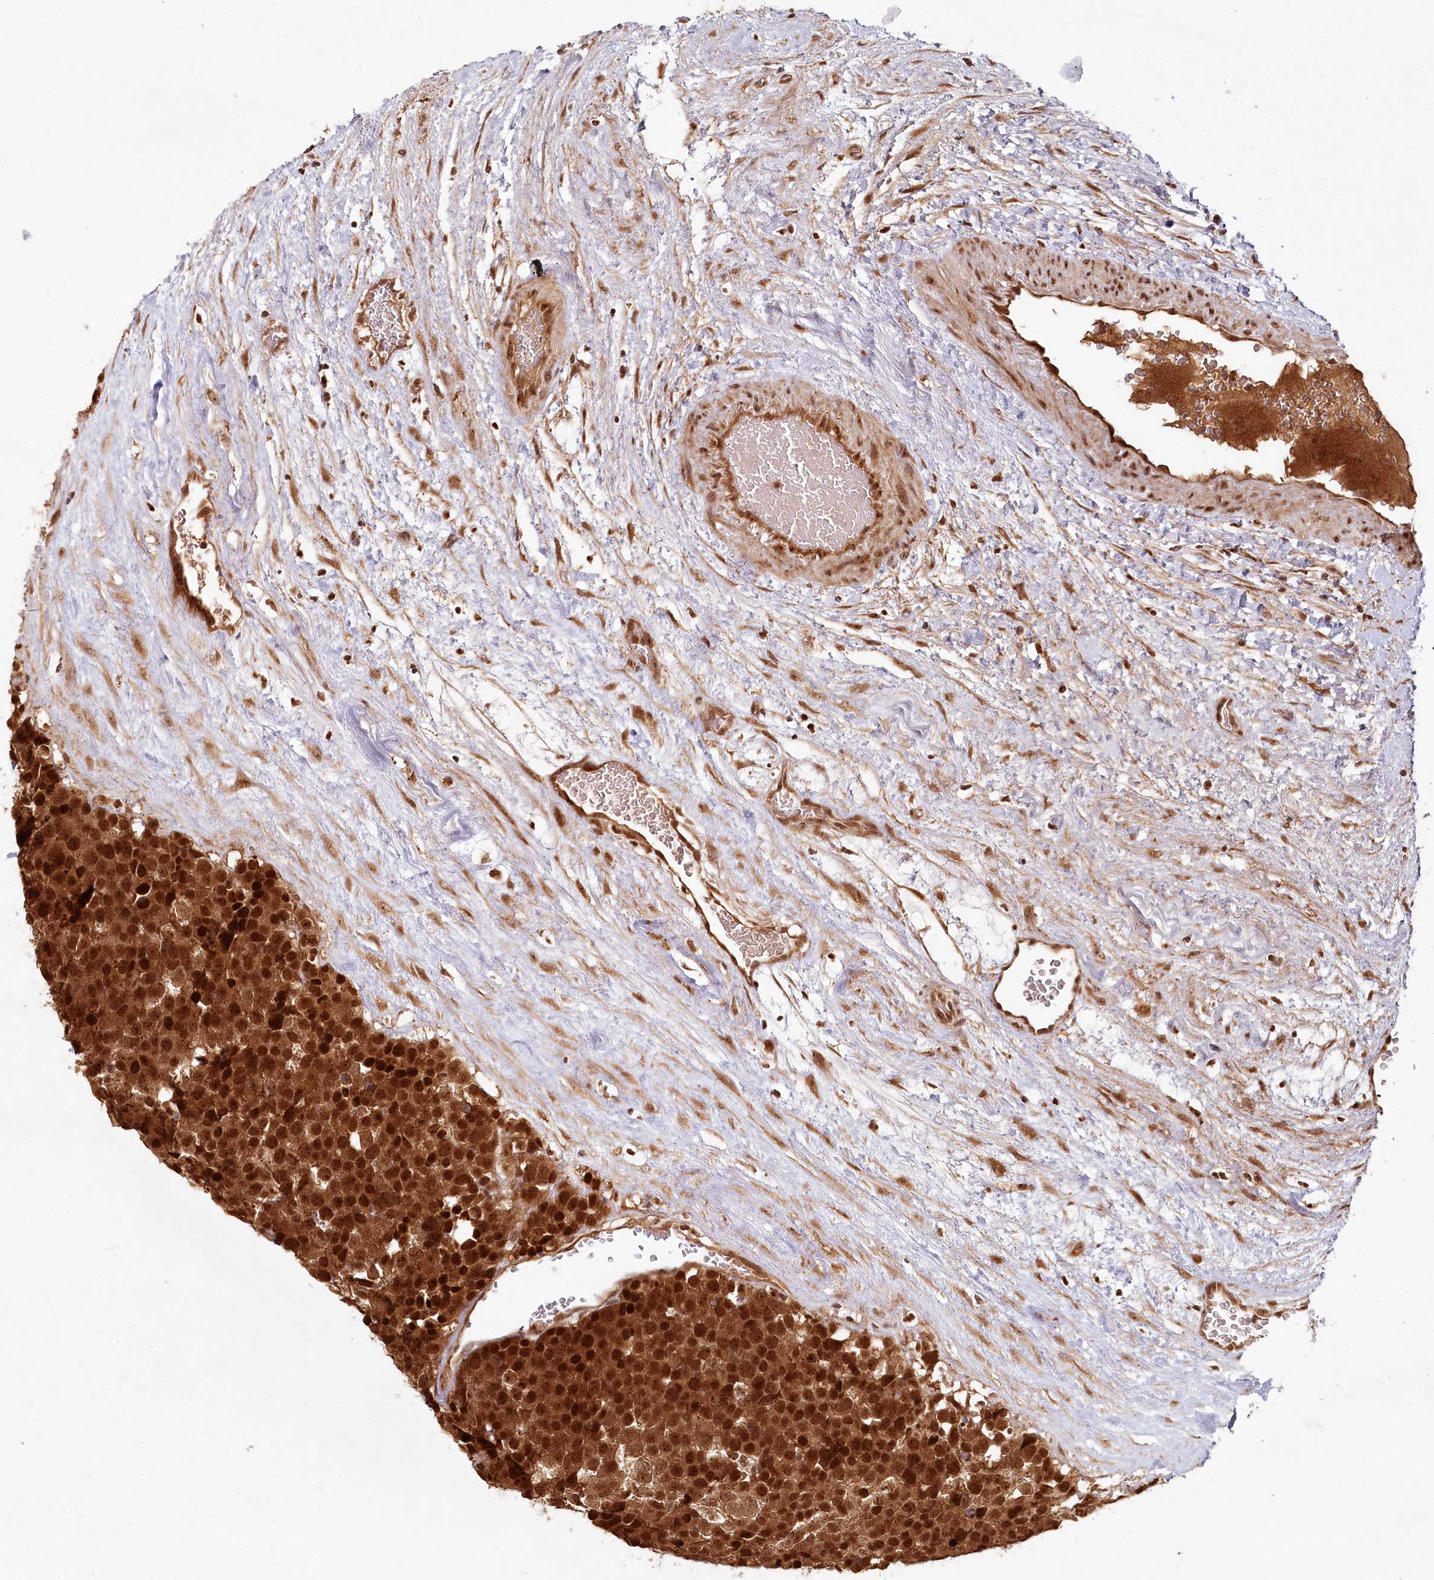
{"staining": {"intensity": "strong", "quantity": ">75%", "location": "cytoplasmic/membranous,nuclear"}, "tissue": "testis cancer", "cell_type": "Tumor cells", "image_type": "cancer", "snomed": [{"axis": "morphology", "description": "Seminoma, NOS"}, {"axis": "topography", "description": "Testis"}], "caption": "Immunohistochemistry of human seminoma (testis) displays high levels of strong cytoplasmic/membranous and nuclear staining in about >75% of tumor cells. The staining was performed using DAB to visualize the protein expression in brown, while the nuclei were stained in blue with hematoxylin (Magnification: 20x).", "gene": "WAPL", "patient": {"sex": "male", "age": 71}}